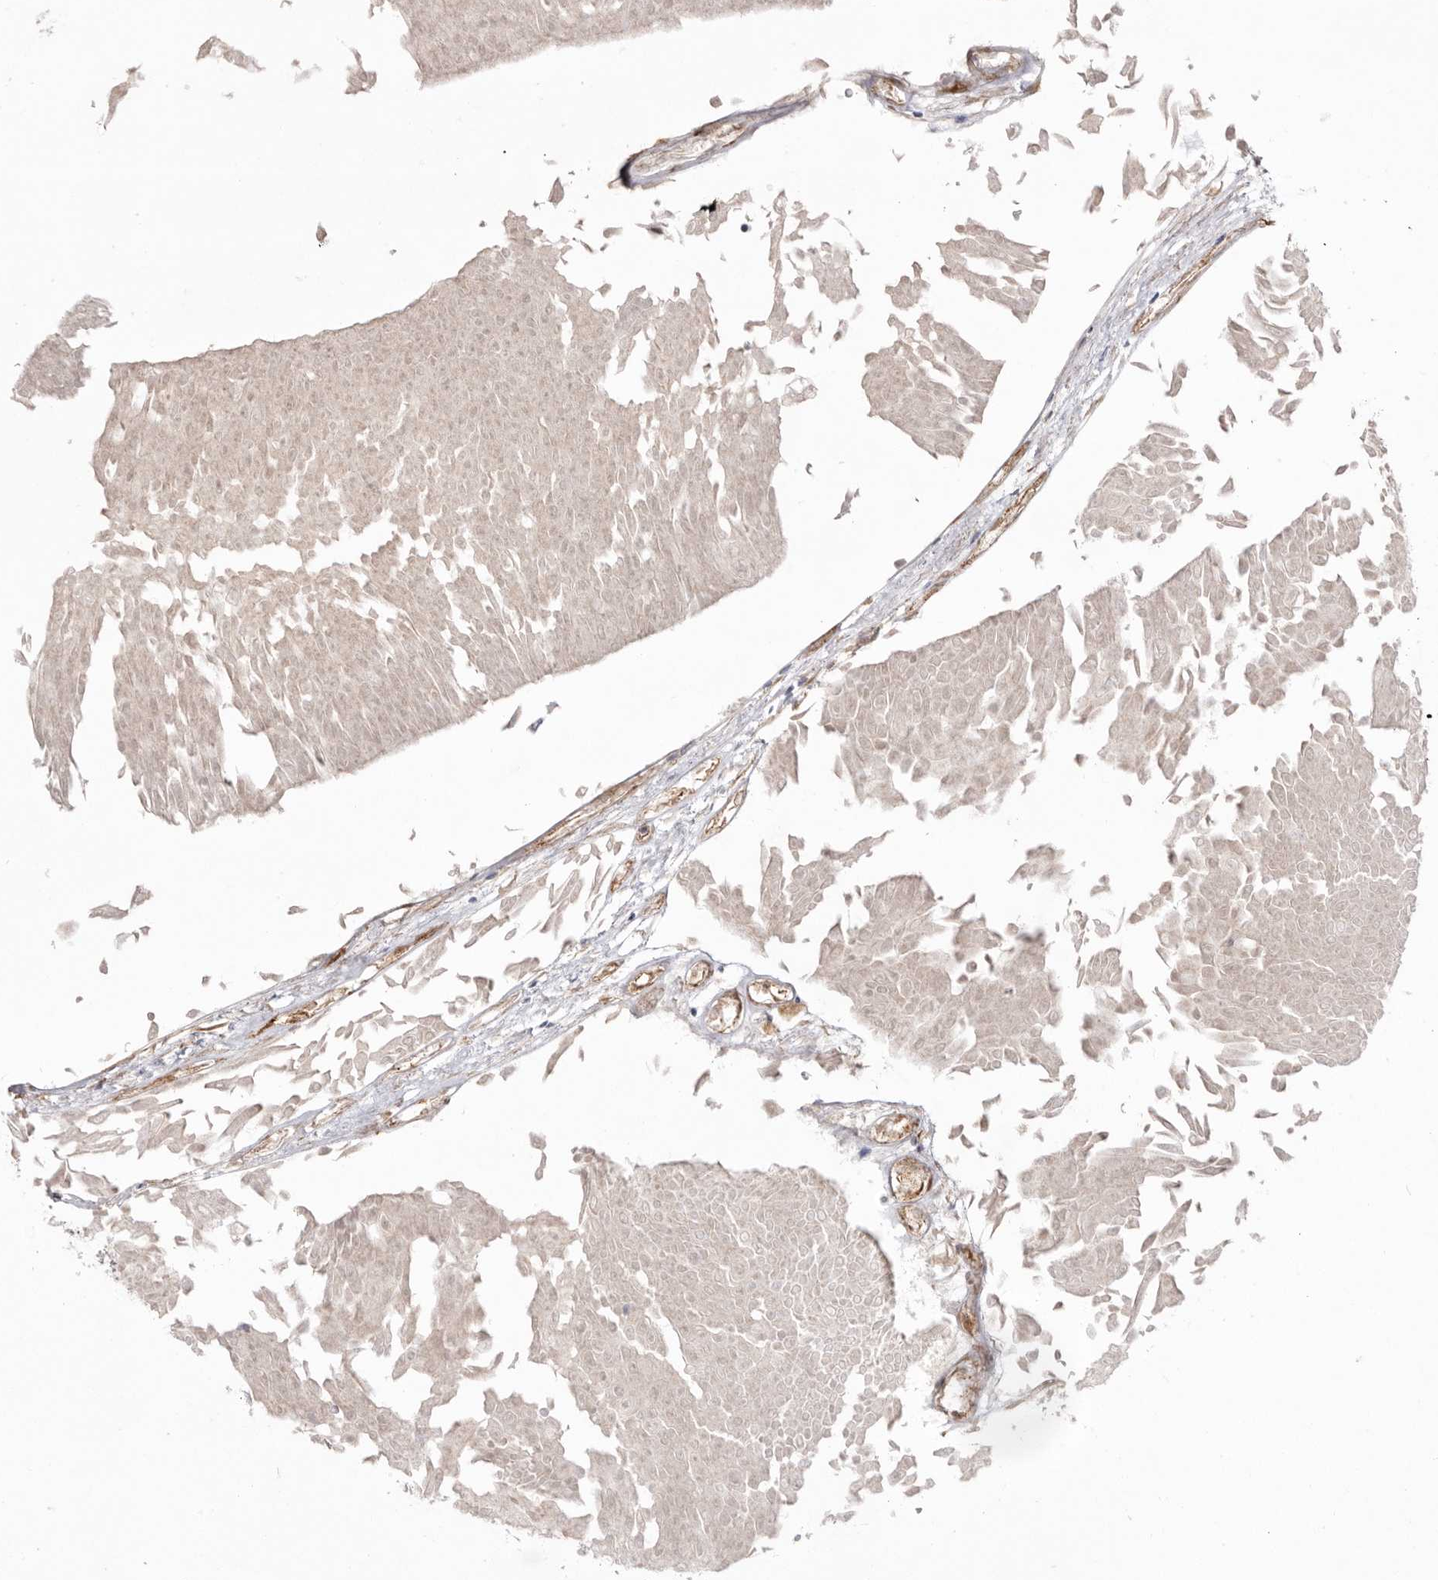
{"staining": {"intensity": "negative", "quantity": "none", "location": "none"}, "tissue": "urothelial cancer", "cell_type": "Tumor cells", "image_type": "cancer", "snomed": [{"axis": "morphology", "description": "Urothelial carcinoma, Low grade"}, {"axis": "topography", "description": "Urinary bladder"}], "caption": "Image shows no protein positivity in tumor cells of urothelial cancer tissue.", "gene": "LRRC66", "patient": {"sex": "male", "age": 67}}